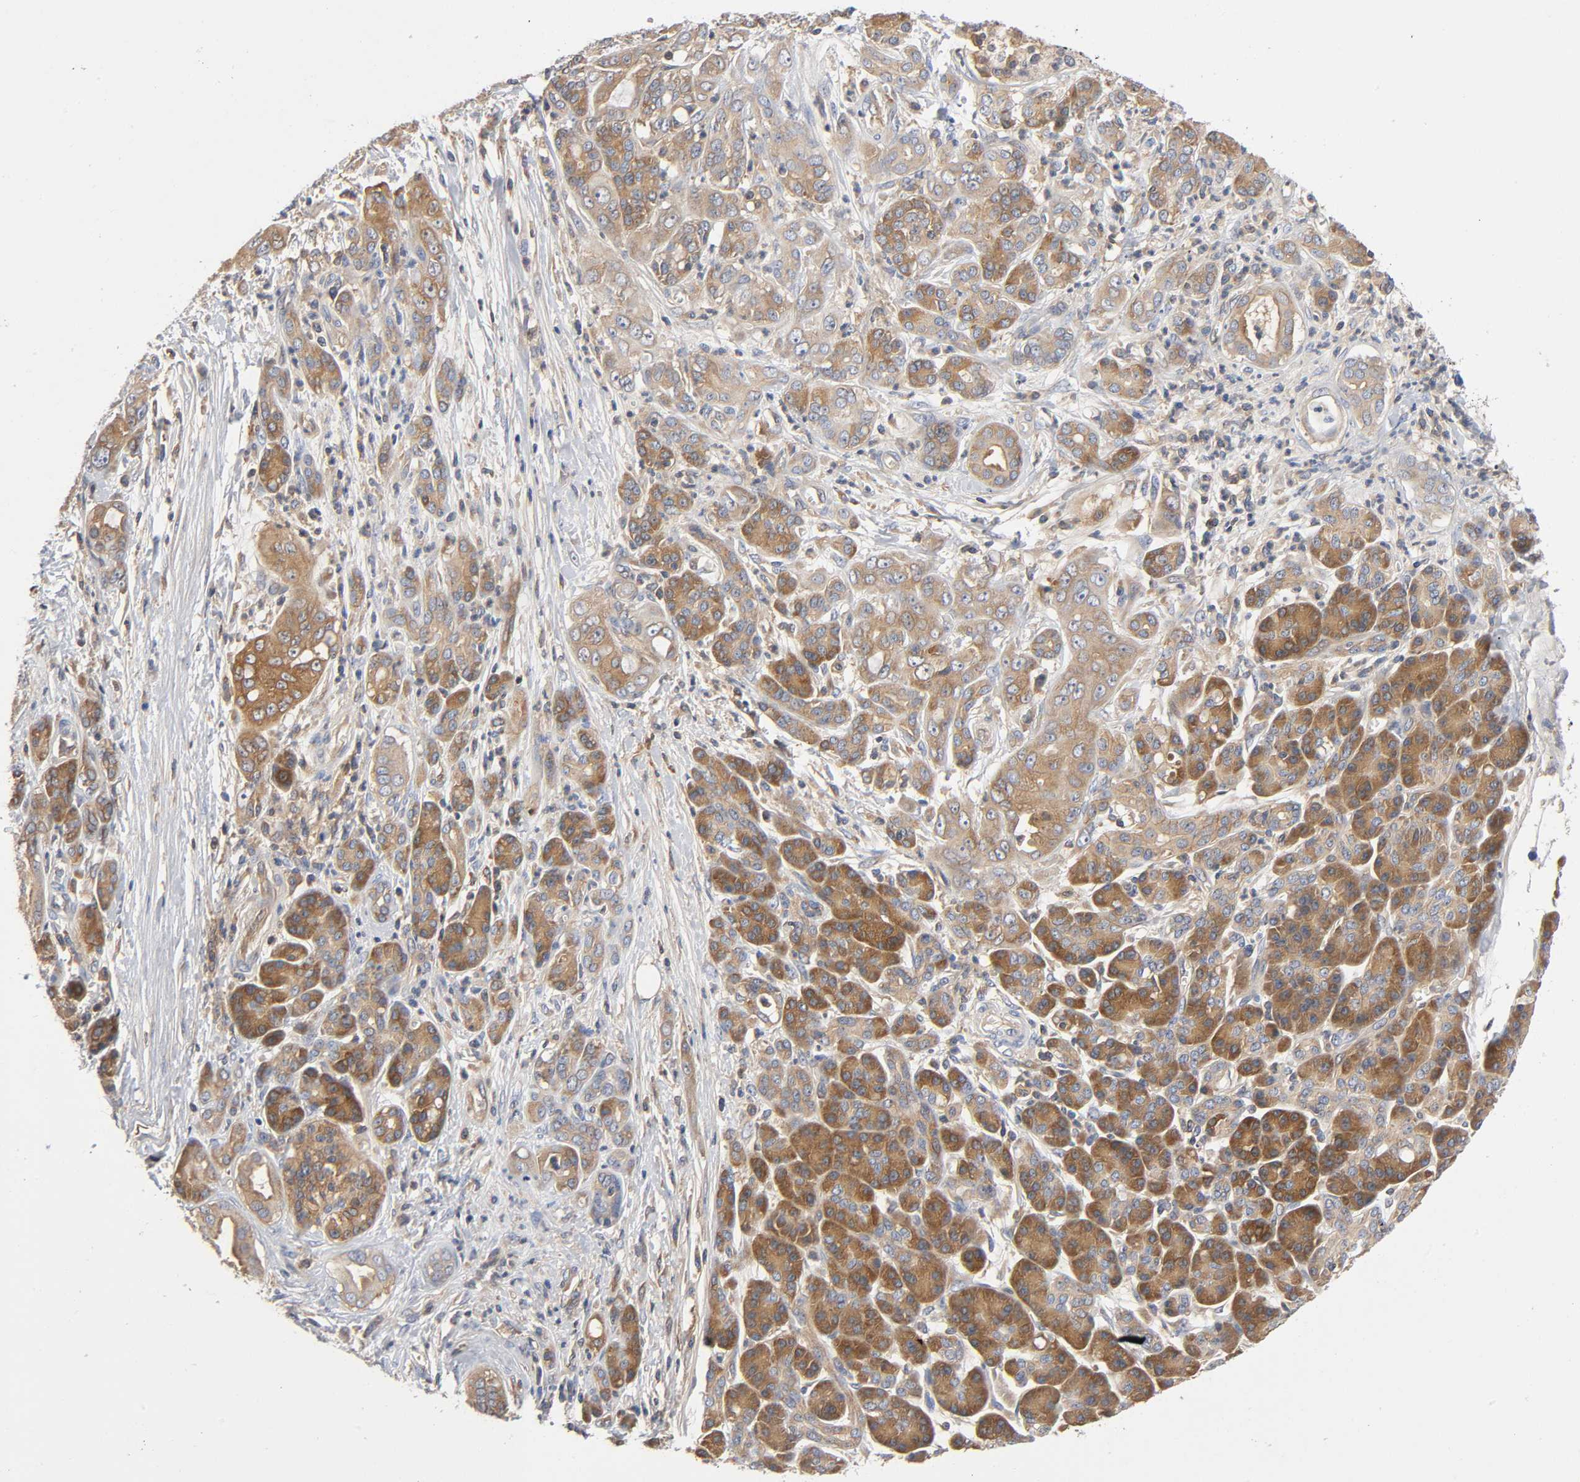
{"staining": {"intensity": "moderate", "quantity": ">75%", "location": "cytoplasmic/membranous"}, "tissue": "pancreatic cancer", "cell_type": "Tumor cells", "image_type": "cancer", "snomed": [{"axis": "morphology", "description": "Adenocarcinoma, NOS"}, {"axis": "topography", "description": "Pancreas"}], "caption": "Protein staining of pancreatic adenocarcinoma tissue reveals moderate cytoplasmic/membranous staining in about >75% of tumor cells.", "gene": "PRKAB1", "patient": {"sex": "male", "age": 59}}